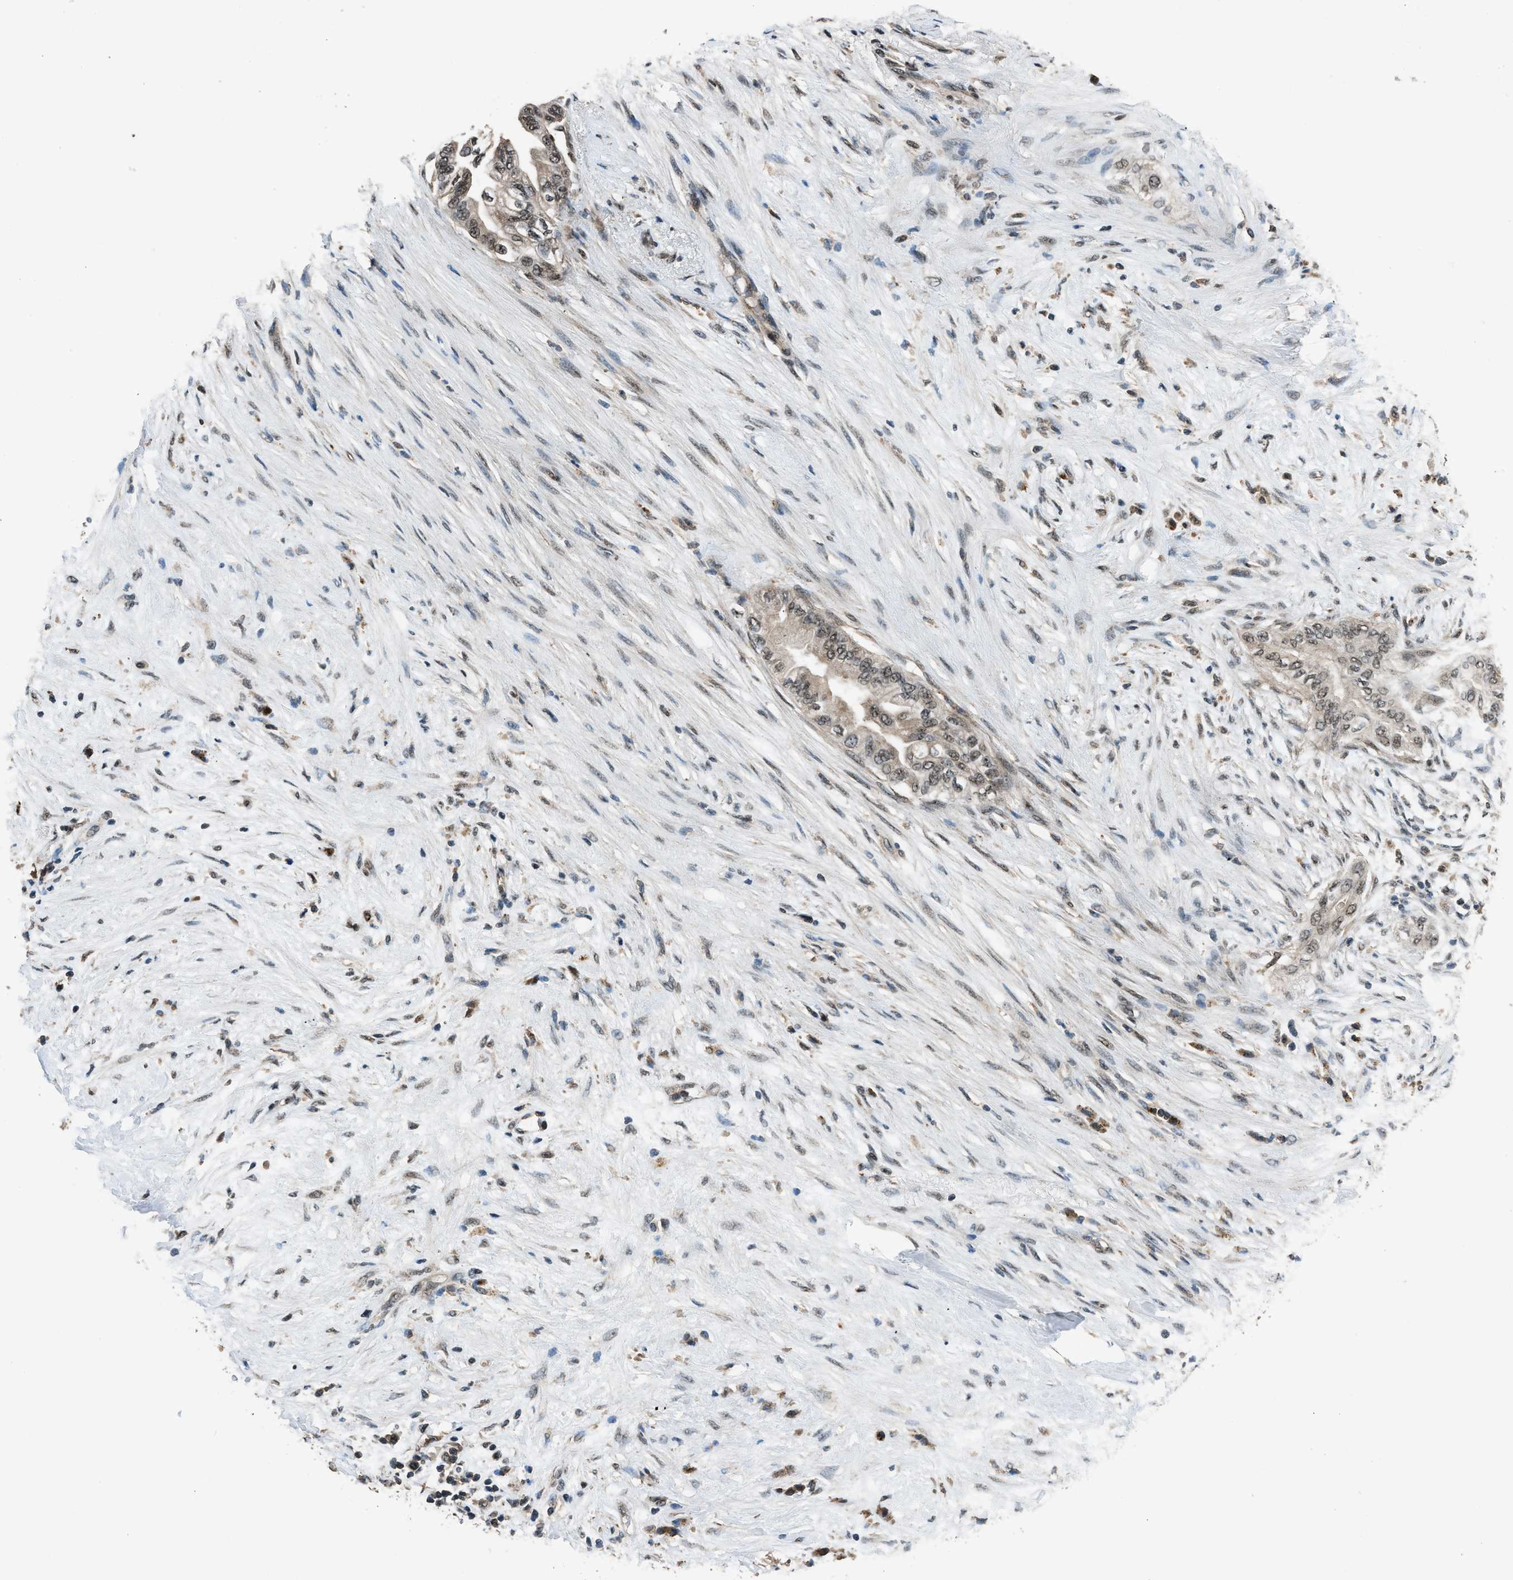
{"staining": {"intensity": "weak", "quantity": ">75%", "location": "cytoplasmic/membranous,nuclear"}, "tissue": "pancreatic cancer", "cell_type": "Tumor cells", "image_type": "cancer", "snomed": [{"axis": "morphology", "description": "Normal tissue, NOS"}, {"axis": "morphology", "description": "Adenocarcinoma, NOS"}, {"axis": "topography", "description": "Pancreas"}, {"axis": "topography", "description": "Duodenum"}], "caption": "Adenocarcinoma (pancreatic) tissue demonstrates weak cytoplasmic/membranous and nuclear expression in approximately >75% of tumor cells (Brightfield microscopy of DAB IHC at high magnification).", "gene": "SLC15A4", "patient": {"sex": "female", "age": 60}}